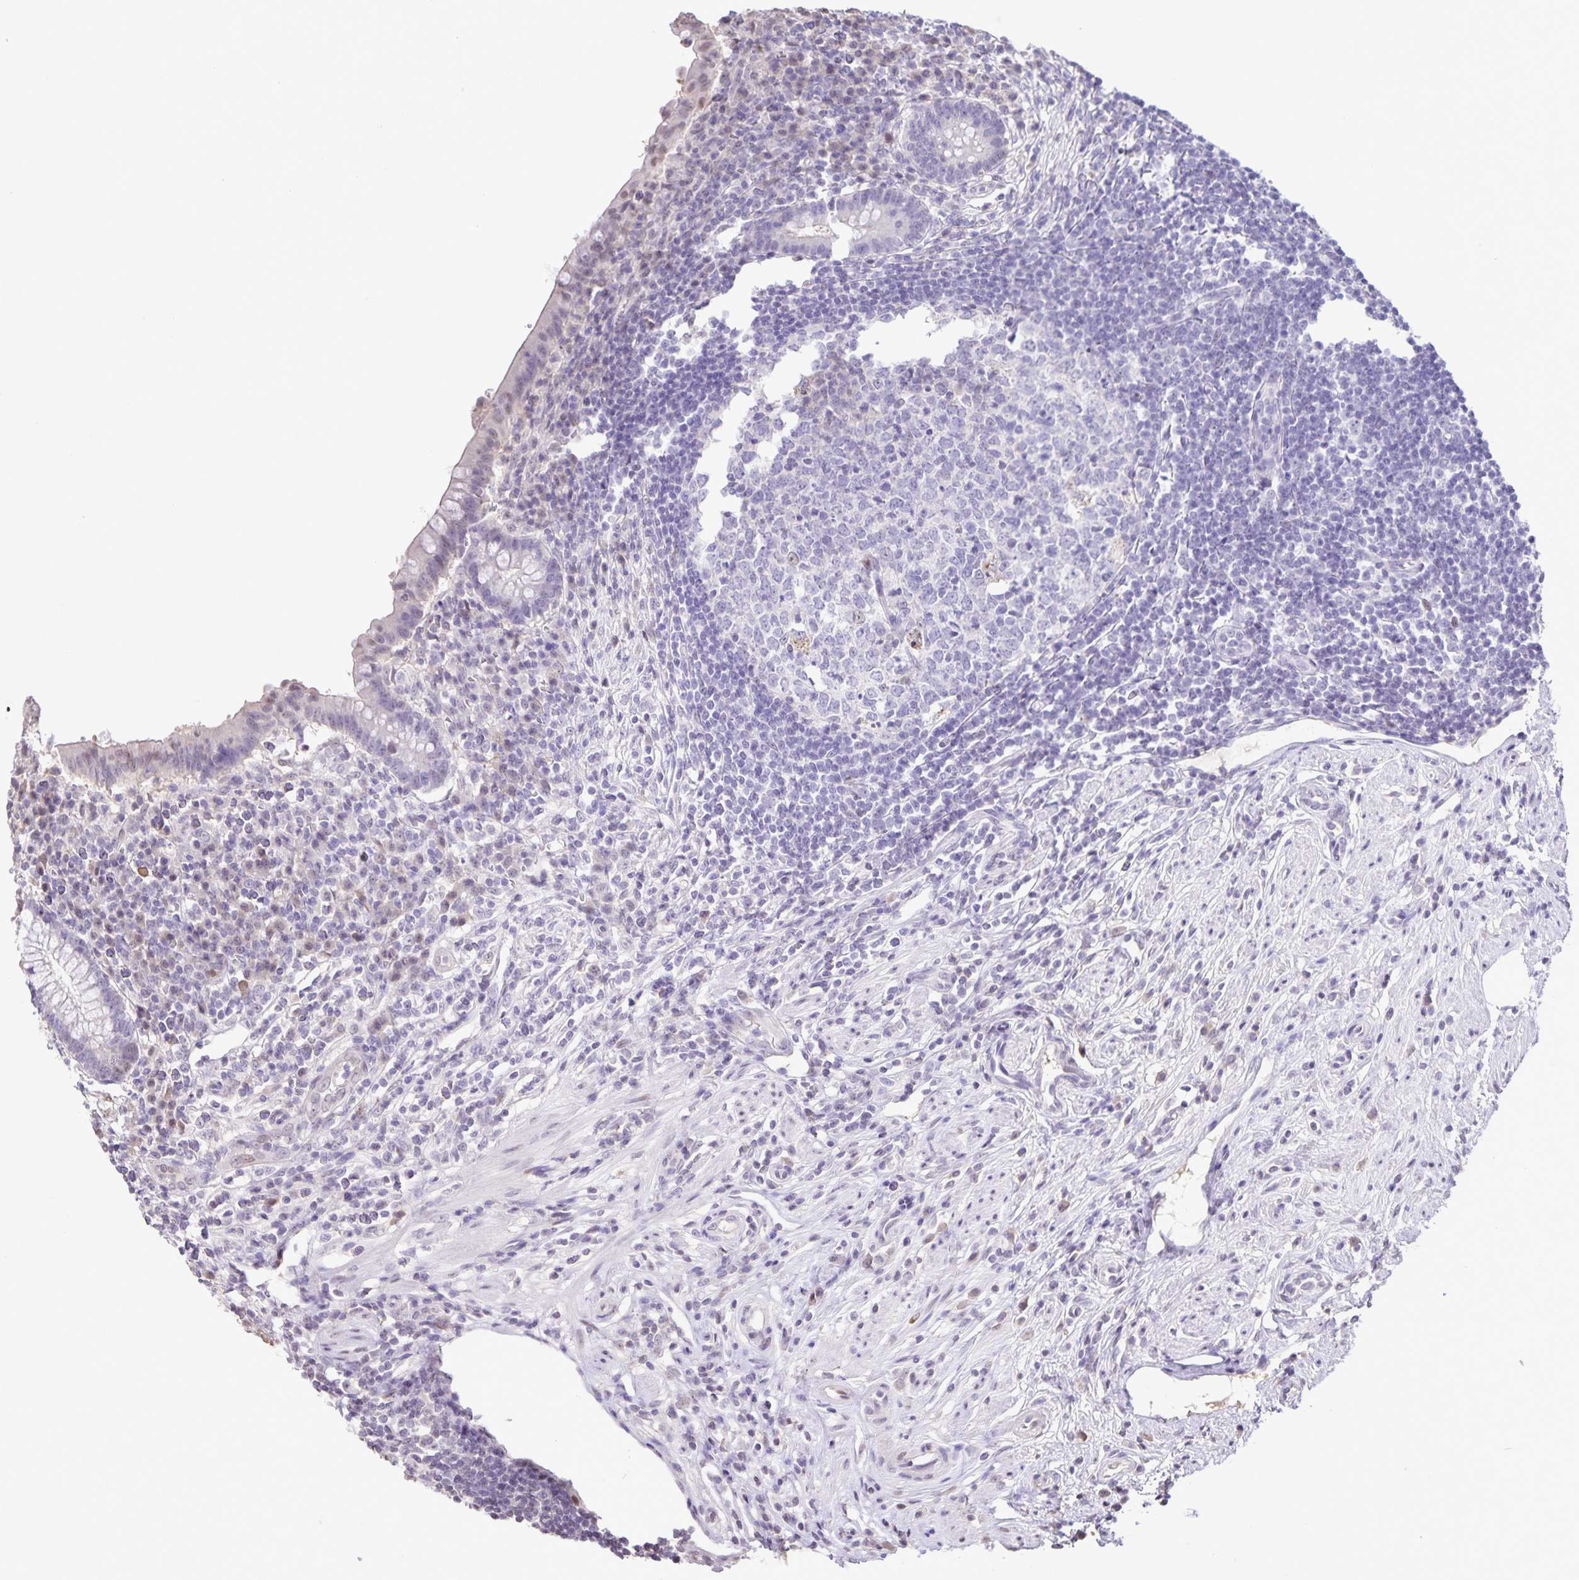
{"staining": {"intensity": "negative", "quantity": "none", "location": "none"}, "tissue": "appendix", "cell_type": "Glandular cells", "image_type": "normal", "snomed": [{"axis": "morphology", "description": "Normal tissue, NOS"}, {"axis": "topography", "description": "Appendix"}], "caption": "The micrograph exhibits no staining of glandular cells in unremarkable appendix. (DAB IHC, high magnification).", "gene": "ONECUT2", "patient": {"sex": "female", "age": 56}}